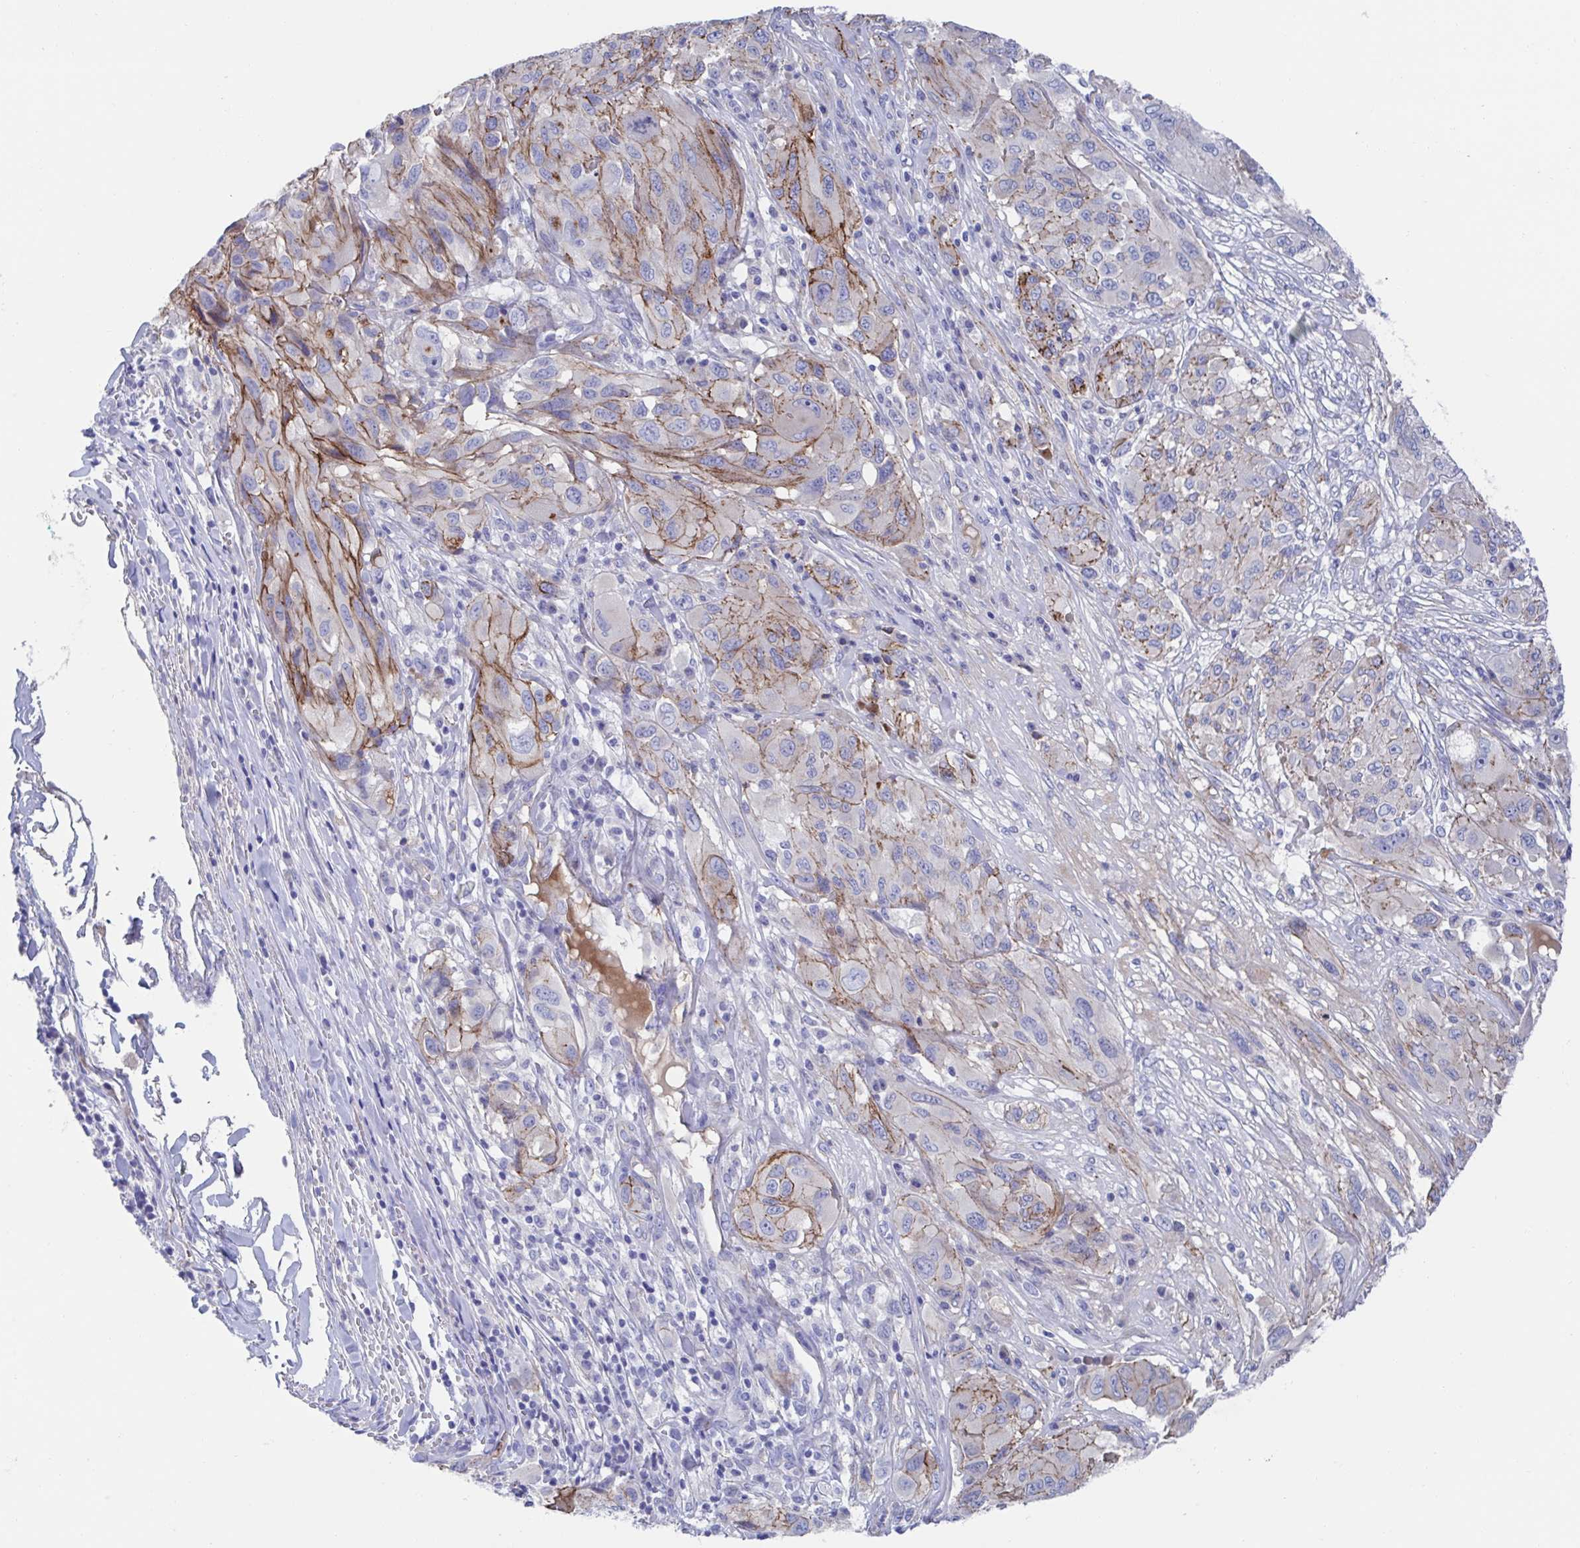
{"staining": {"intensity": "moderate", "quantity": "<25%", "location": "cytoplasmic/membranous"}, "tissue": "melanoma", "cell_type": "Tumor cells", "image_type": "cancer", "snomed": [{"axis": "morphology", "description": "Malignant melanoma, NOS"}, {"axis": "topography", "description": "Skin"}], "caption": "Immunohistochemical staining of melanoma displays moderate cytoplasmic/membranous protein positivity in approximately <25% of tumor cells.", "gene": "CDH2", "patient": {"sex": "female", "age": 91}}